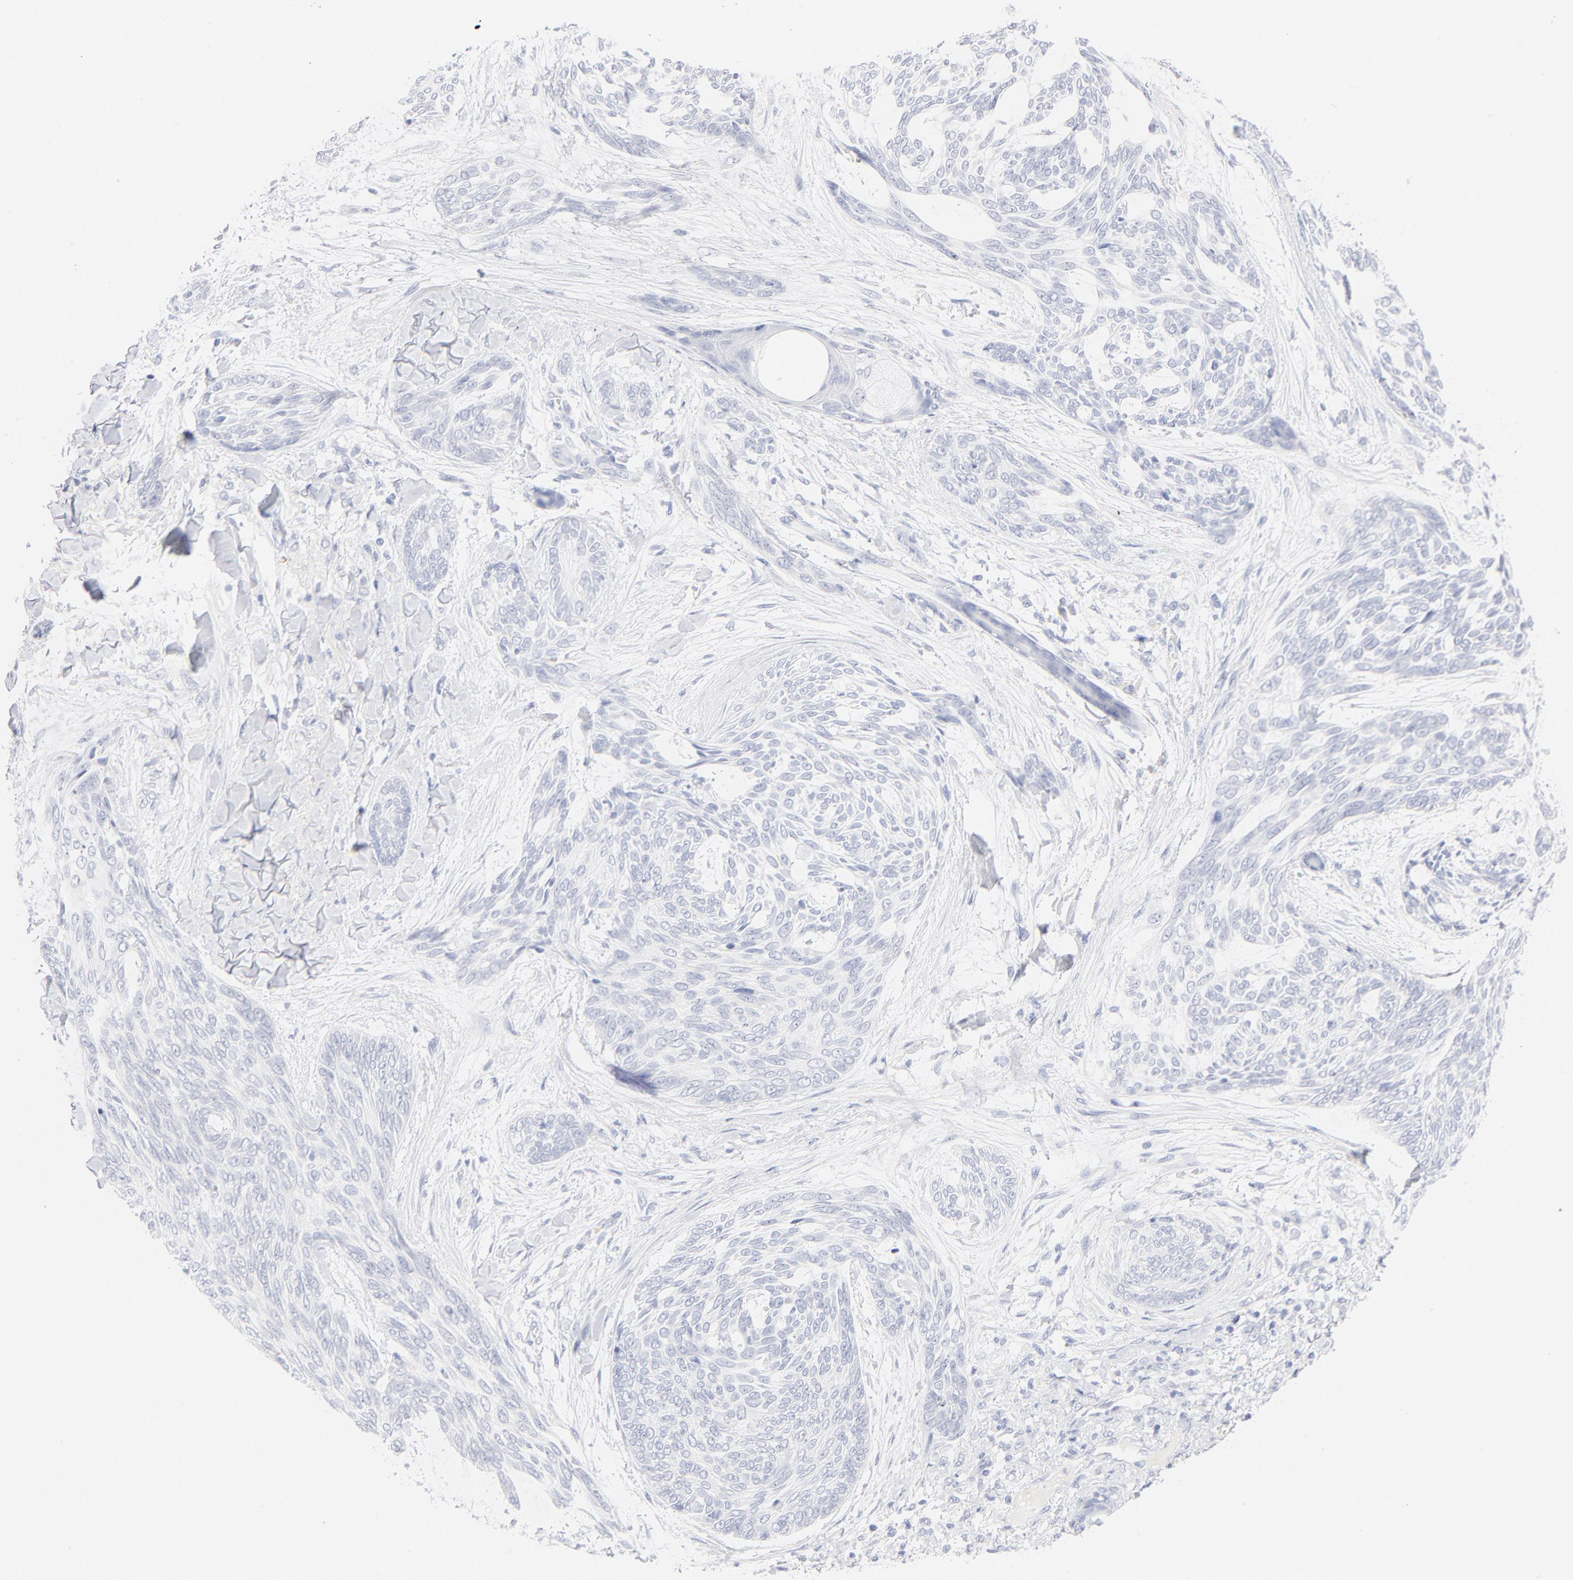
{"staining": {"intensity": "negative", "quantity": "none", "location": "none"}, "tissue": "skin cancer", "cell_type": "Tumor cells", "image_type": "cancer", "snomed": [{"axis": "morphology", "description": "Normal tissue, NOS"}, {"axis": "morphology", "description": "Basal cell carcinoma"}, {"axis": "topography", "description": "Skin"}], "caption": "There is no significant positivity in tumor cells of skin cancer.", "gene": "ONECUT1", "patient": {"sex": "female", "age": 71}}